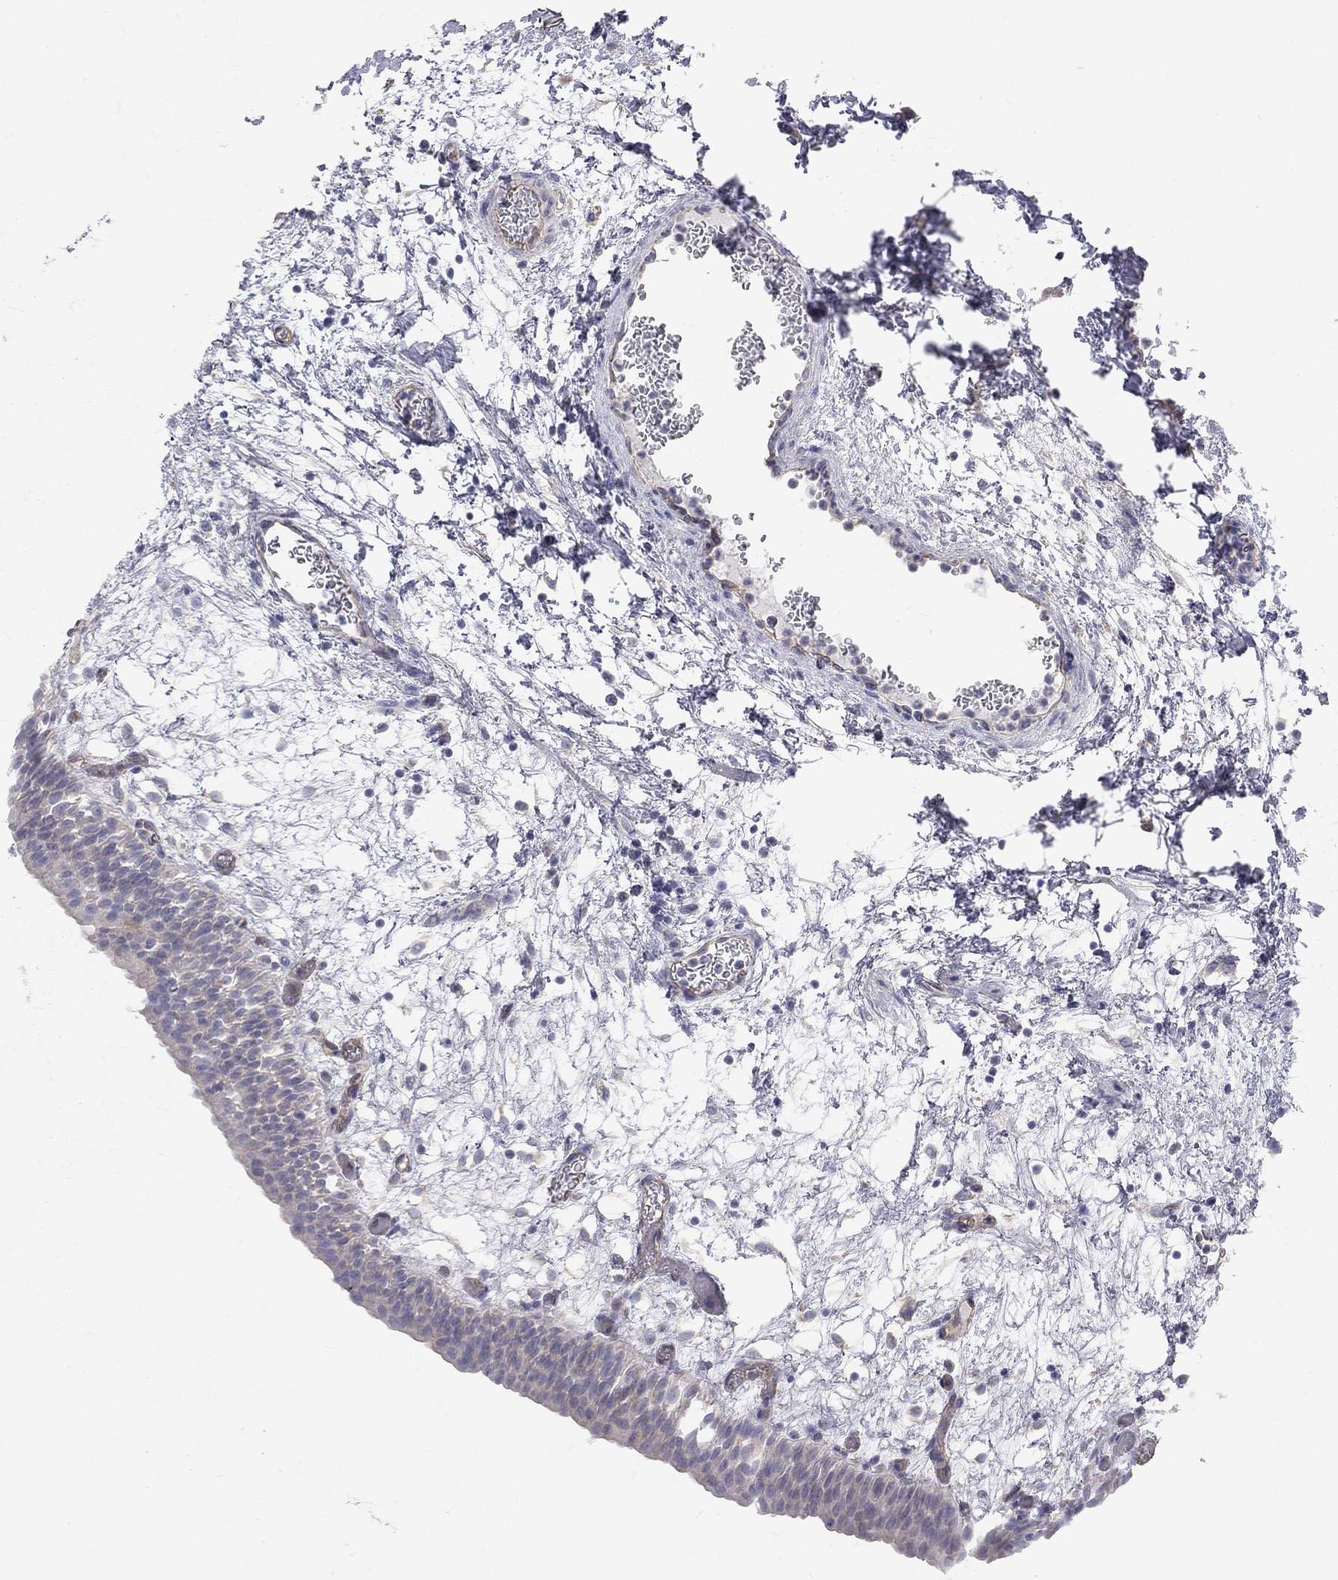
{"staining": {"intensity": "negative", "quantity": "none", "location": "none"}, "tissue": "urinary bladder", "cell_type": "Urothelial cells", "image_type": "normal", "snomed": [{"axis": "morphology", "description": "Normal tissue, NOS"}, {"axis": "topography", "description": "Urinary bladder"}], "caption": "Immunohistochemical staining of unremarkable urinary bladder shows no significant positivity in urothelial cells.", "gene": "GPRC5B", "patient": {"sex": "male", "age": 76}}